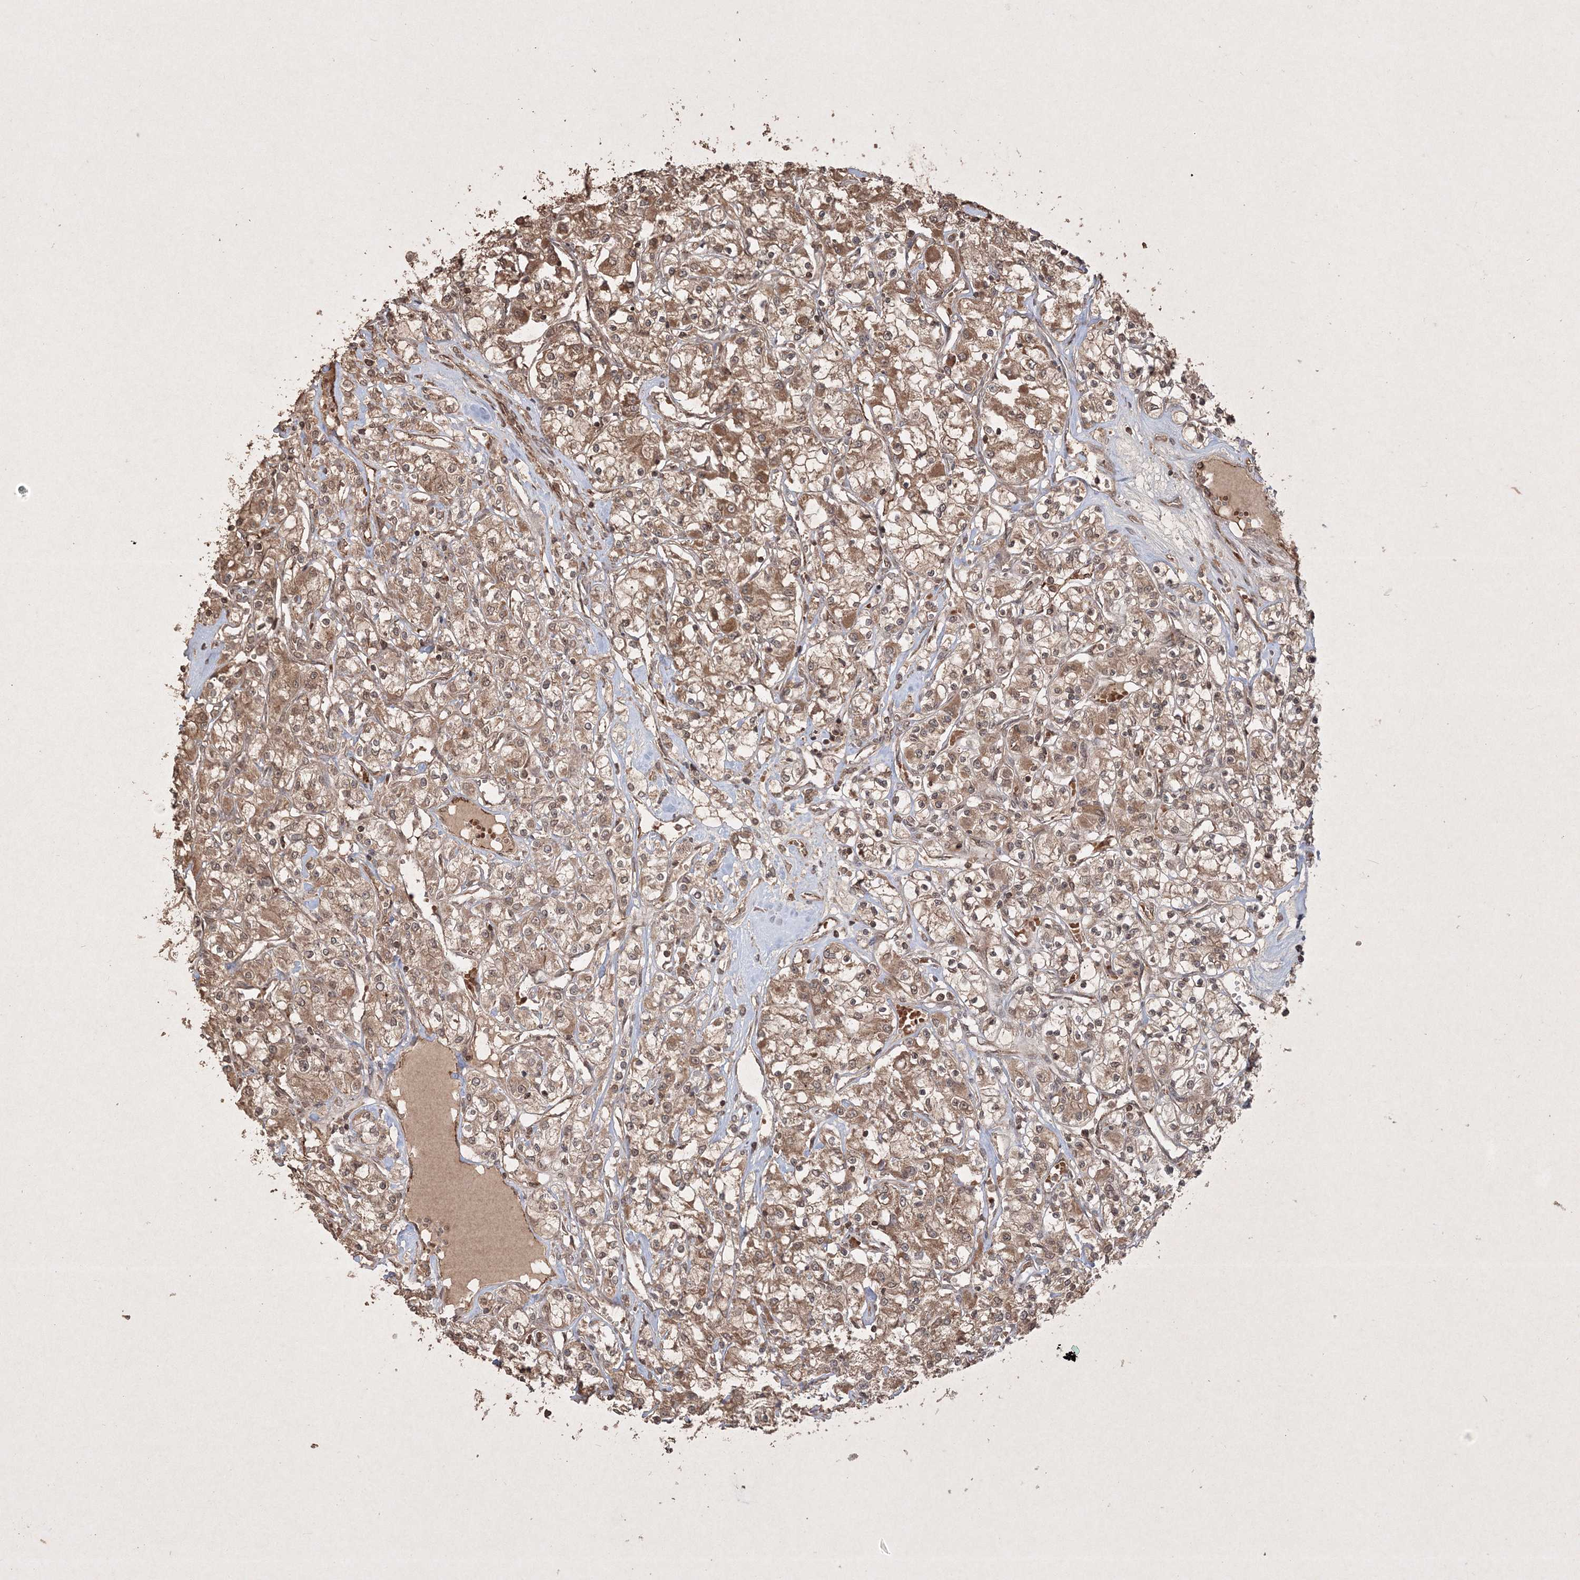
{"staining": {"intensity": "moderate", "quantity": ">75%", "location": "cytoplasmic/membranous"}, "tissue": "renal cancer", "cell_type": "Tumor cells", "image_type": "cancer", "snomed": [{"axis": "morphology", "description": "Adenocarcinoma, NOS"}, {"axis": "topography", "description": "Kidney"}], "caption": "Protein expression analysis of human renal cancer reveals moderate cytoplasmic/membranous expression in about >75% of tumor cells.", "gene": "PELI3", "patient": {"sex": "female", "age": 59}}